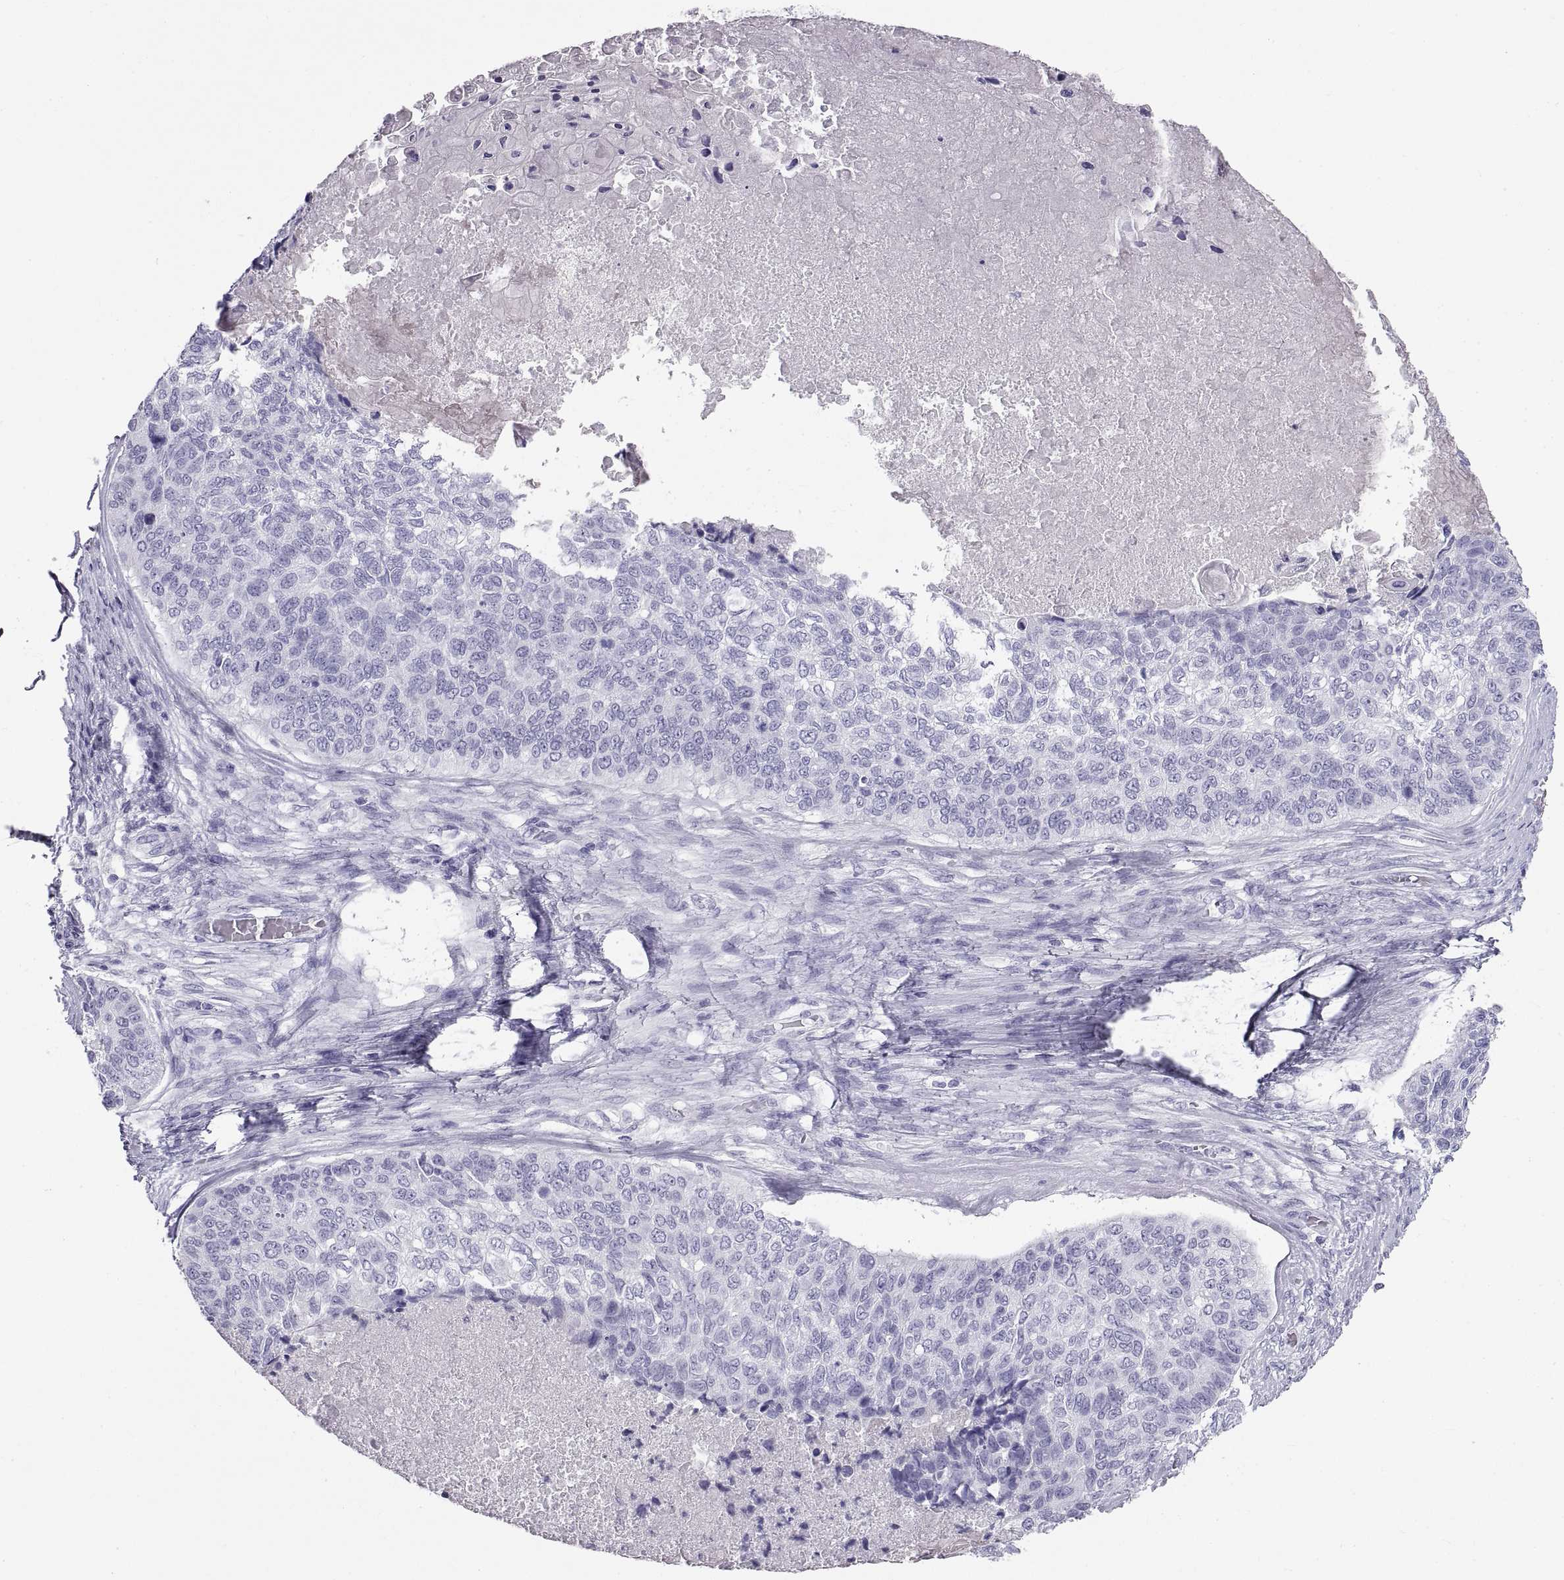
{"staining": {"intensity": "negative", "quantity": "none", "location": "none"}, "tissue": "lung cancer", "cell_type": "Tumor cells", "image_type": "cancer", "snomed": [{"axis": "morphology", "description": "Squamous cell carcinoma, NOS"}, {"axis": "topography", "description": "Lung"}], "caption": "Protein analysis of squamous cell carcinoma (lung) reveals no significant positivity in tumor cells.", "gene": "RLBP1", "patient": {"sex": "male", "age": 69}}